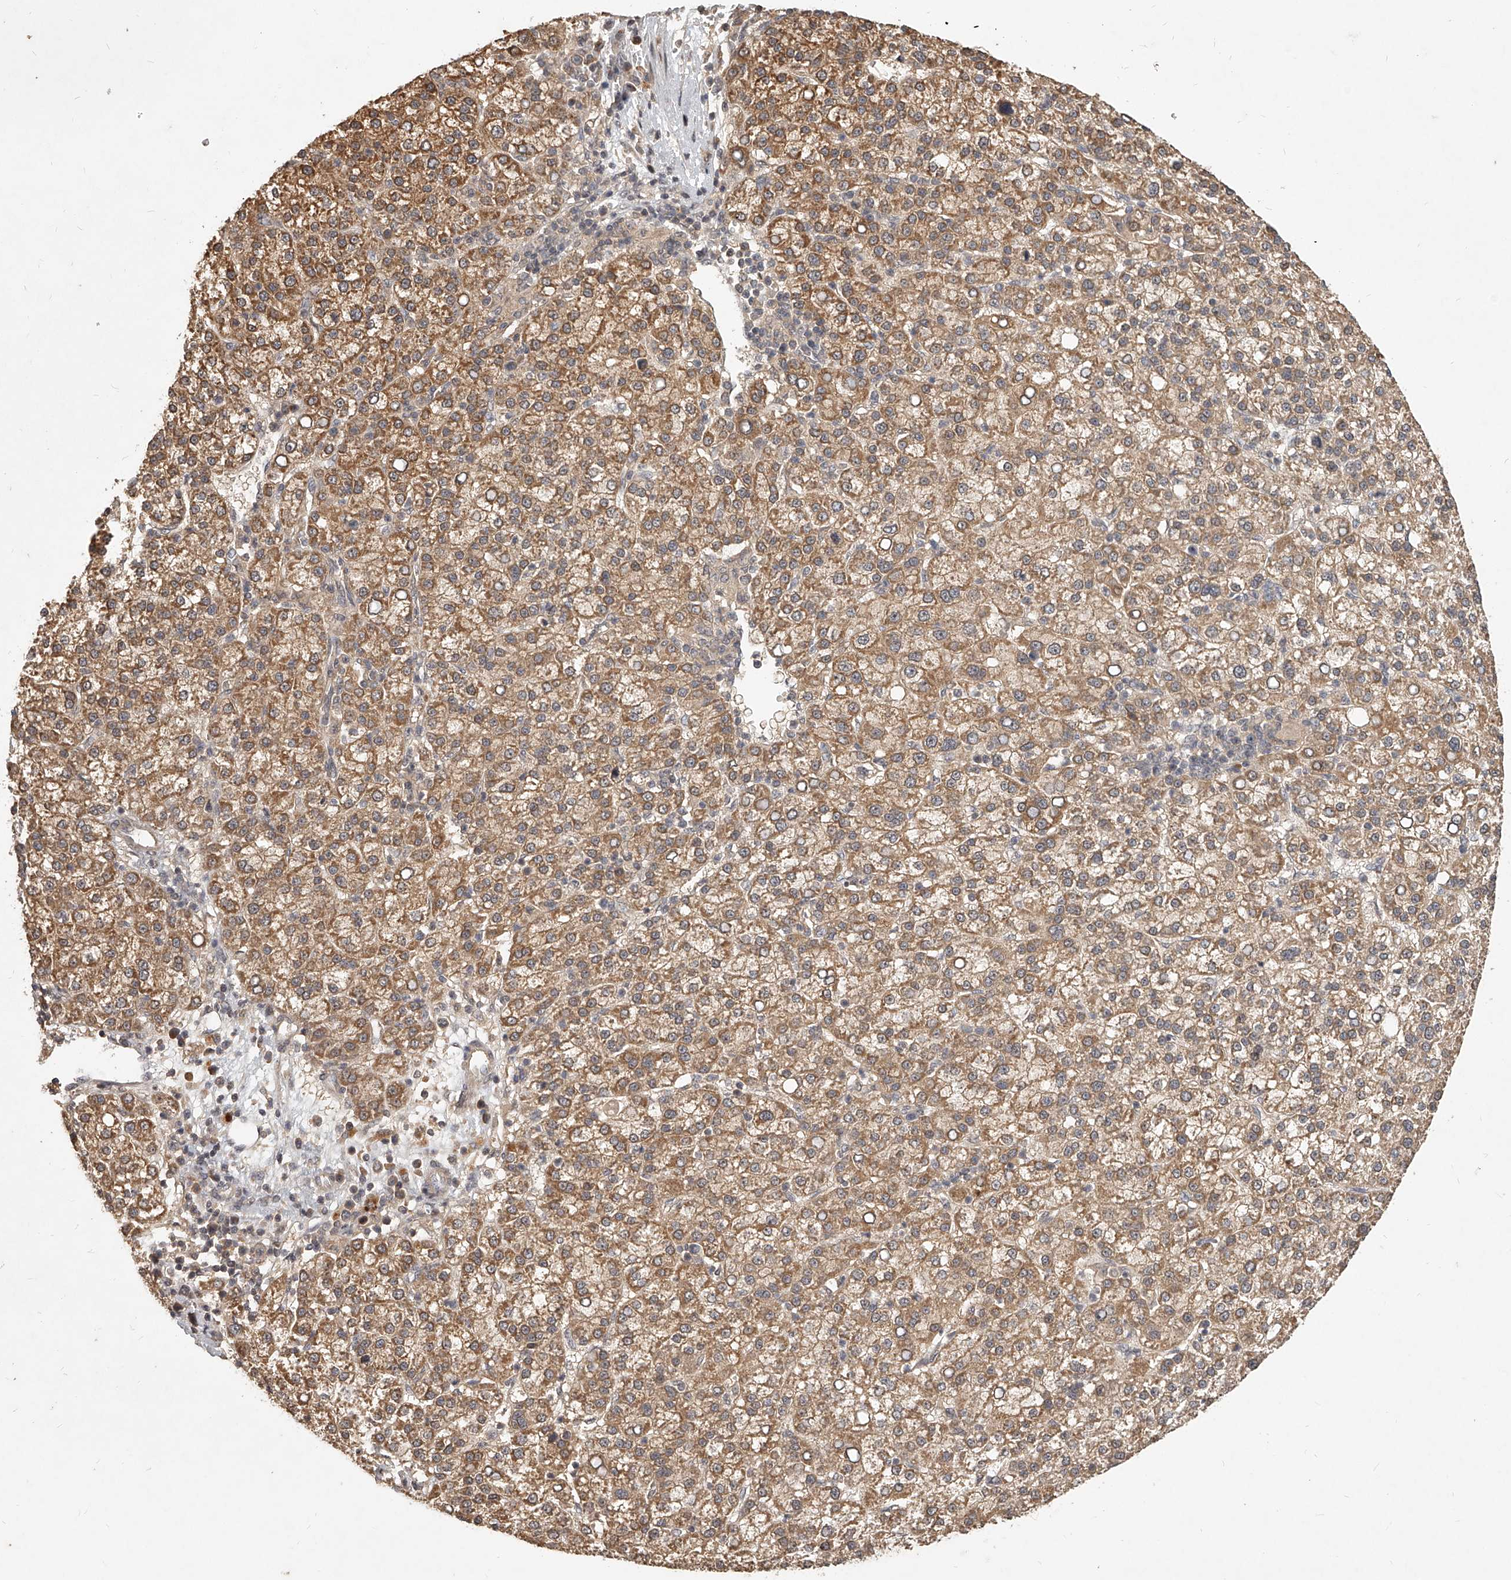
{"staining": {"intensity": "moderate", "quantity": ">75%", "location": "cytoplasmic/membranous"}, "tissue": "liver cancer", "cell_type": "Tumor cells", "image_type": "cancer", "snomed": [{"axis": "morphology", "description": "Carcinoma, Hepatocellular, NOS"}, {"axis": "topography", "description": "Liver"}], "caption": "Approximately >75% of tumor cells in human liver cancer show moderate cytoplasmic/membranous protein positivity as visualized by brown immunohistochemical staining.", "gene": "SLC37A1", "patient": {"sex": "female", "age": 58}}